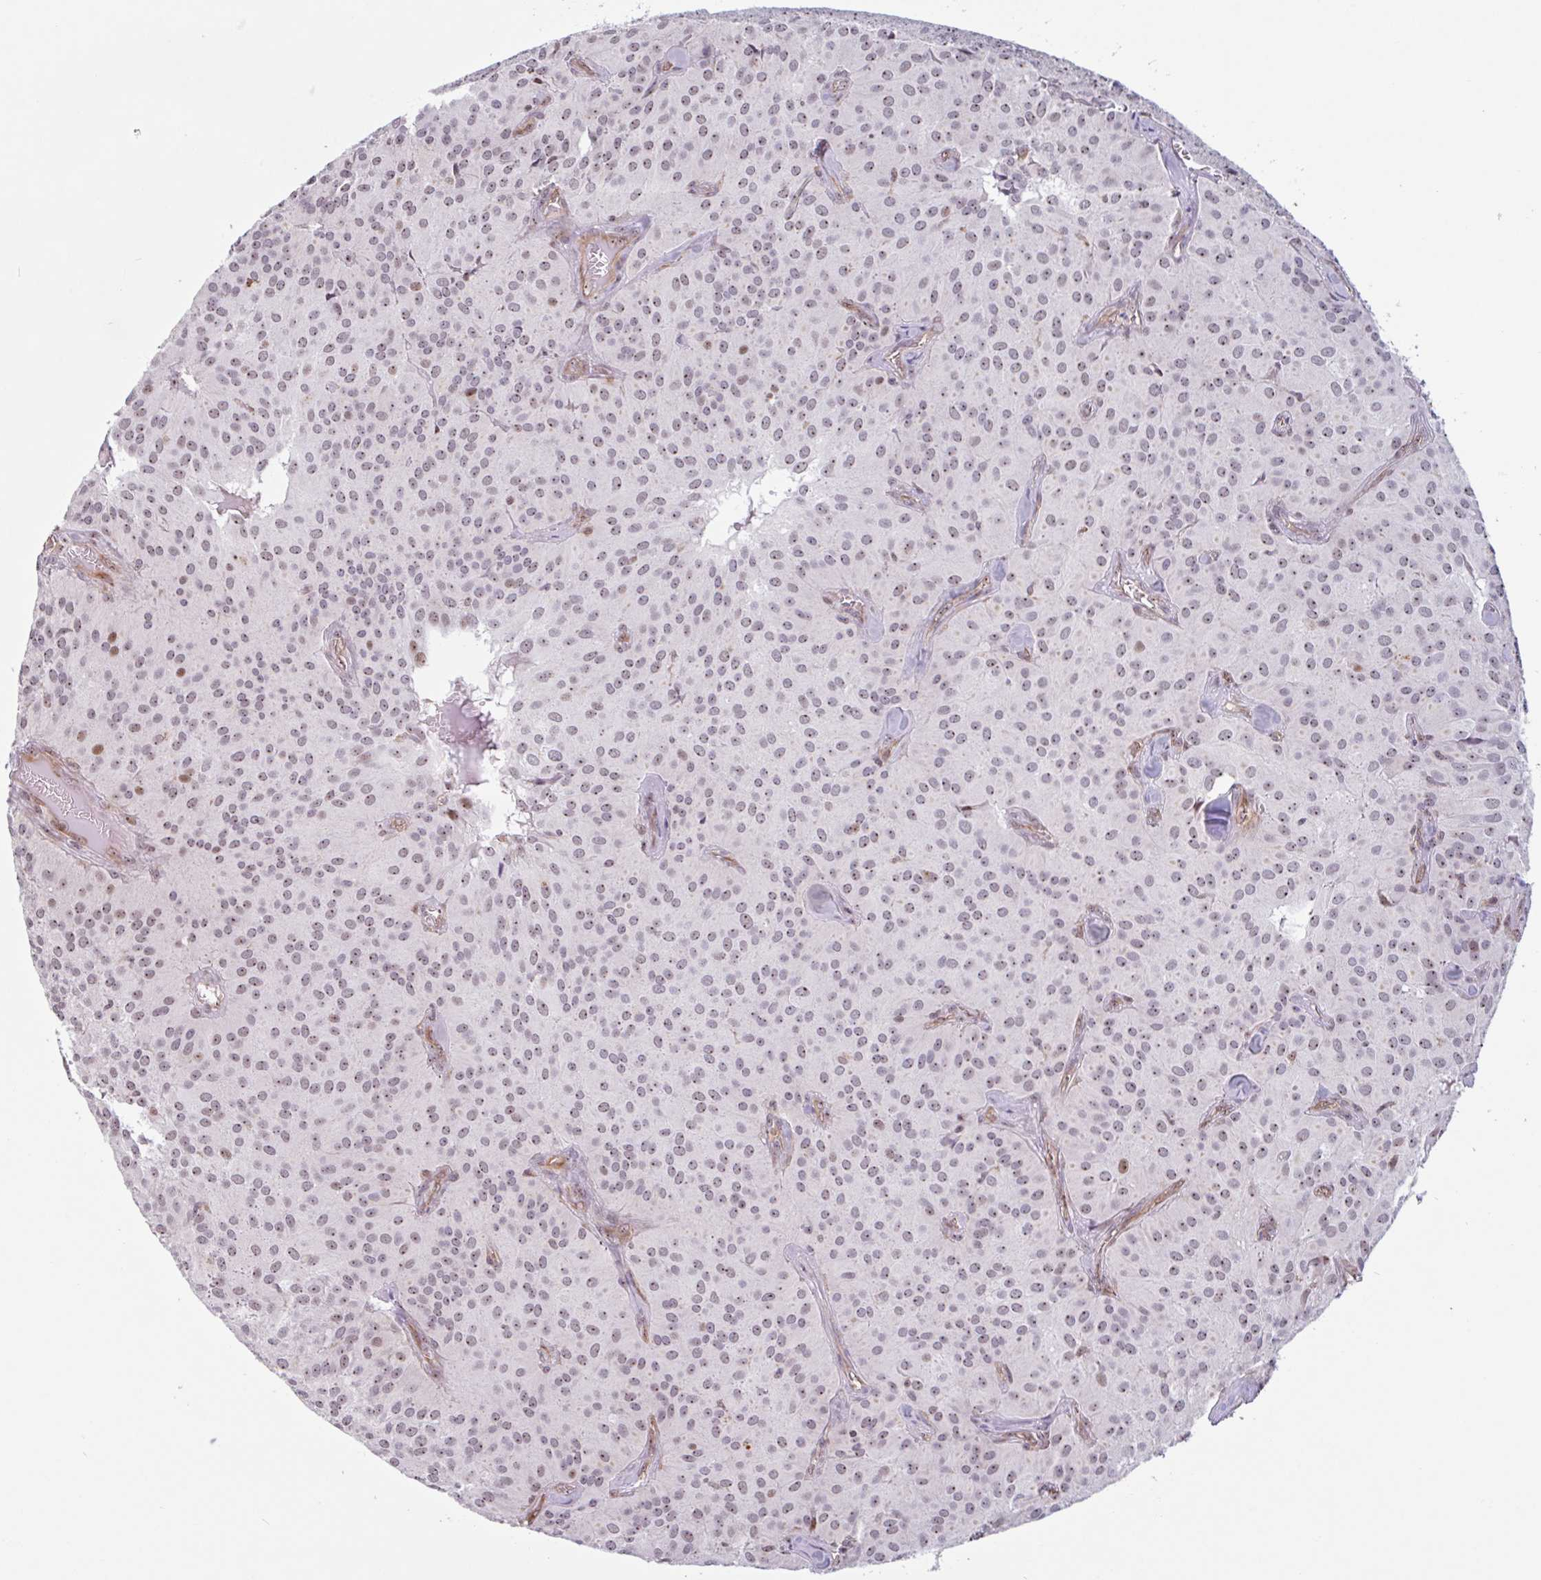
{"staining": {"intensity": "moderate", "quantity": "25%-75%", "location": "nuclear"}, "tissue": "glioma", "cell_type": "Tumor cells", "image_type": "cancer", "snomed": [{"axis": "morphology", "description": "Glioma, malignant, Low grade"}, {"axis": "topography", "description": "Brain"}], "caption": "A high-resolution photomicrograph shows immunohistochemistry staining of glioma, which exhibits moderate nuclear staining in approximately 25%-75% of tumor cells.", "gene": "ZNF689", "patient": {"sex": "male", "age": 42}}